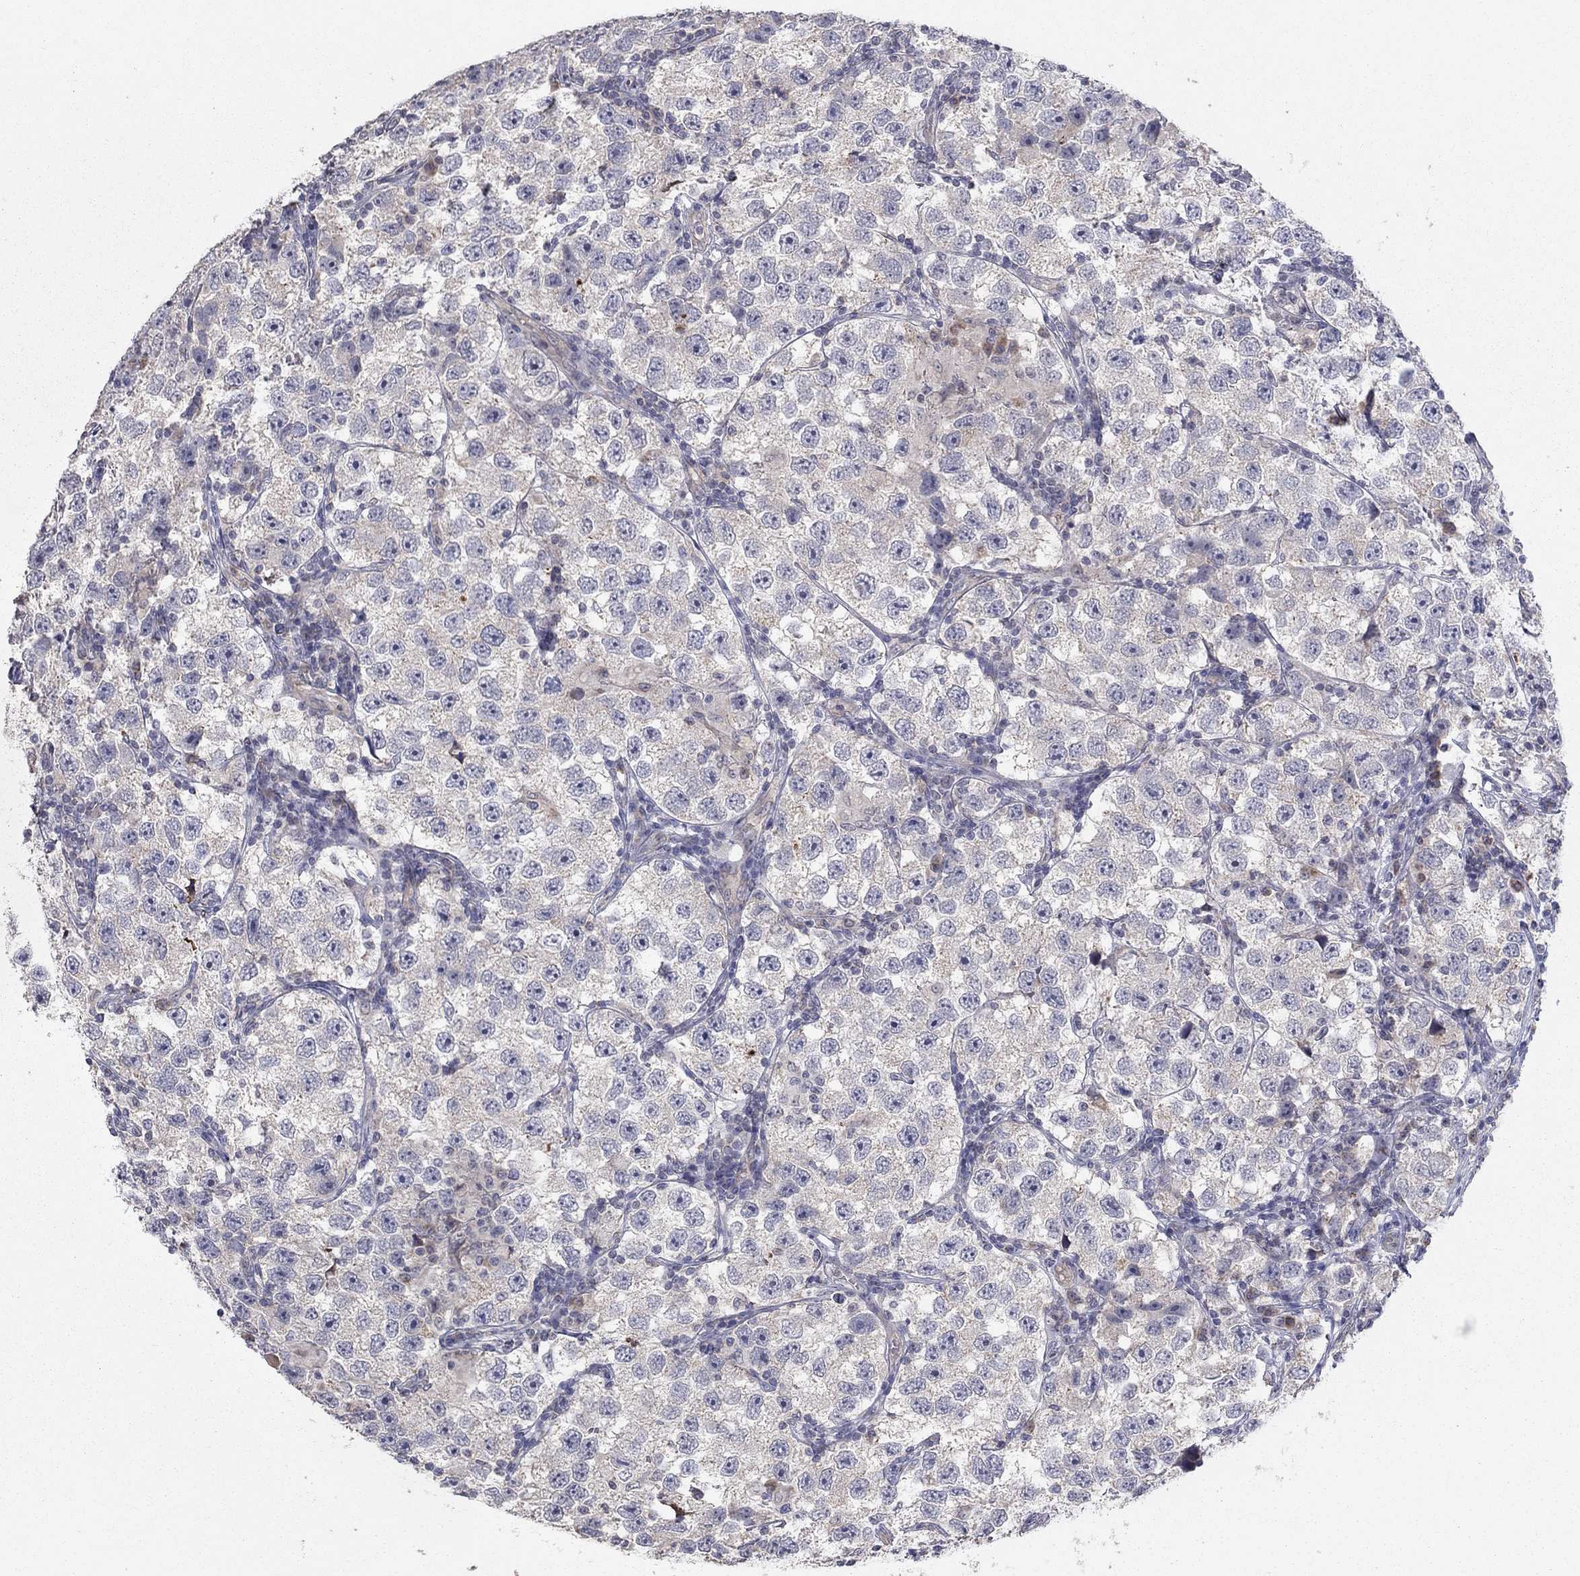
{"staining": {"intensity": "negative", "quantity": "none", "location": "none"}, "tissue": "testis cancer", "cell_type": "Tumor cells", "image_type": "cancer", "snomed": [{"axis": "morphology", "description": "Seminoma, NOS"}, {"axis": "topography", "description": "Testis"}], "caption": "Immunohistochemistry histopathology image of human testis cancer (seminoma) stained for a protein (brown), which demonstrates no positivity in tumor cells.", "gene": "CRACDL", "patient": {"sex": "male", "age": 26}}